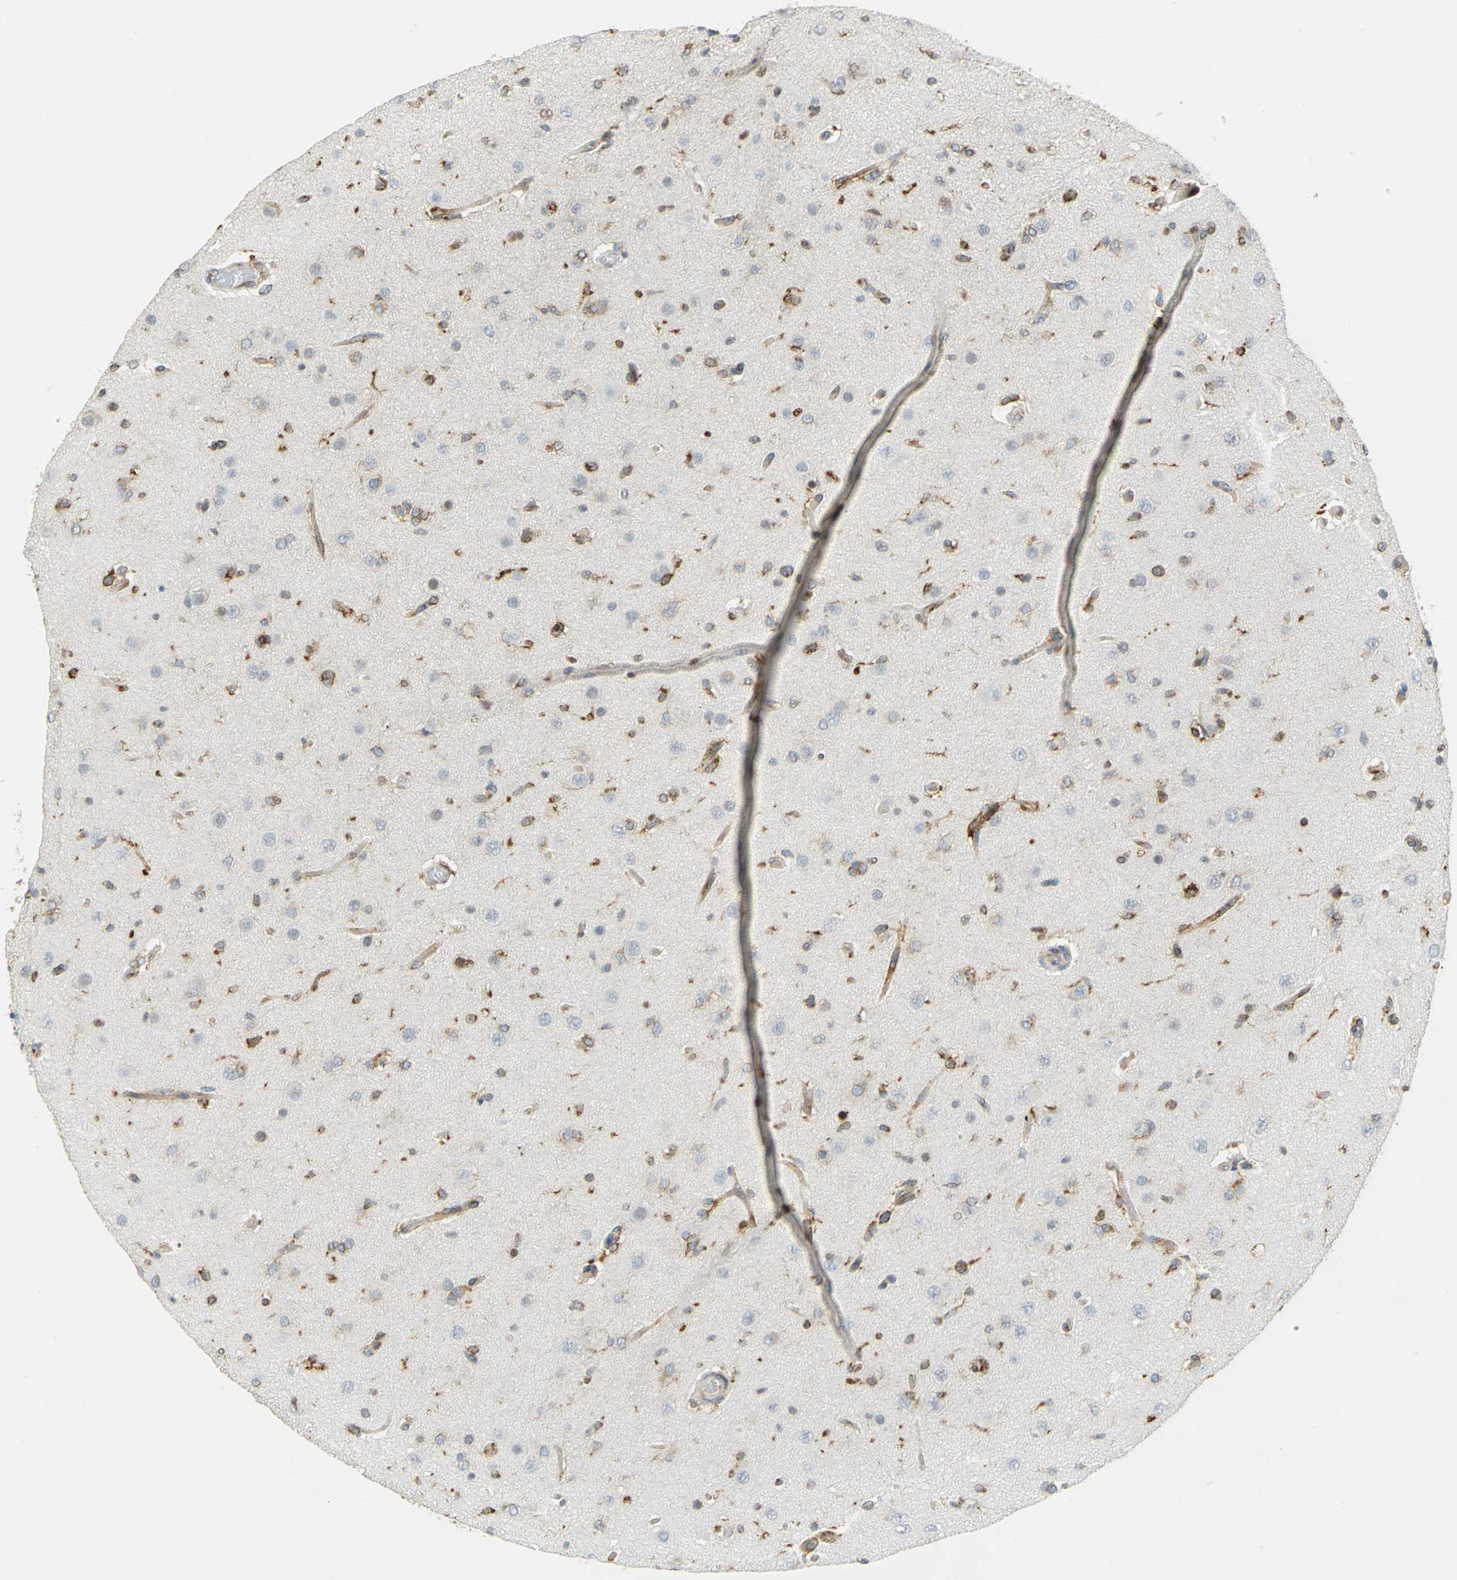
{"staining": {"intensity": "moderate", "quantity": "<25%", "location": "cytoplasmic/membranous"}, "tissue": "glioma", "cell_type": "Tumor cells", "image_type": "cancer", "snomed": [{"axis": "morphology", "description": "Glioma, malignant, High grade"}, {"axis": "topography", "description": "Brain"}], "caption": "Immunohistochemistry of glioma shows low levels of moderate cytoplasmic/membranous positivity in about <25% of tumor cells.", "gene": "YBX1", "patient": {"sex": "male", "age": 33}}